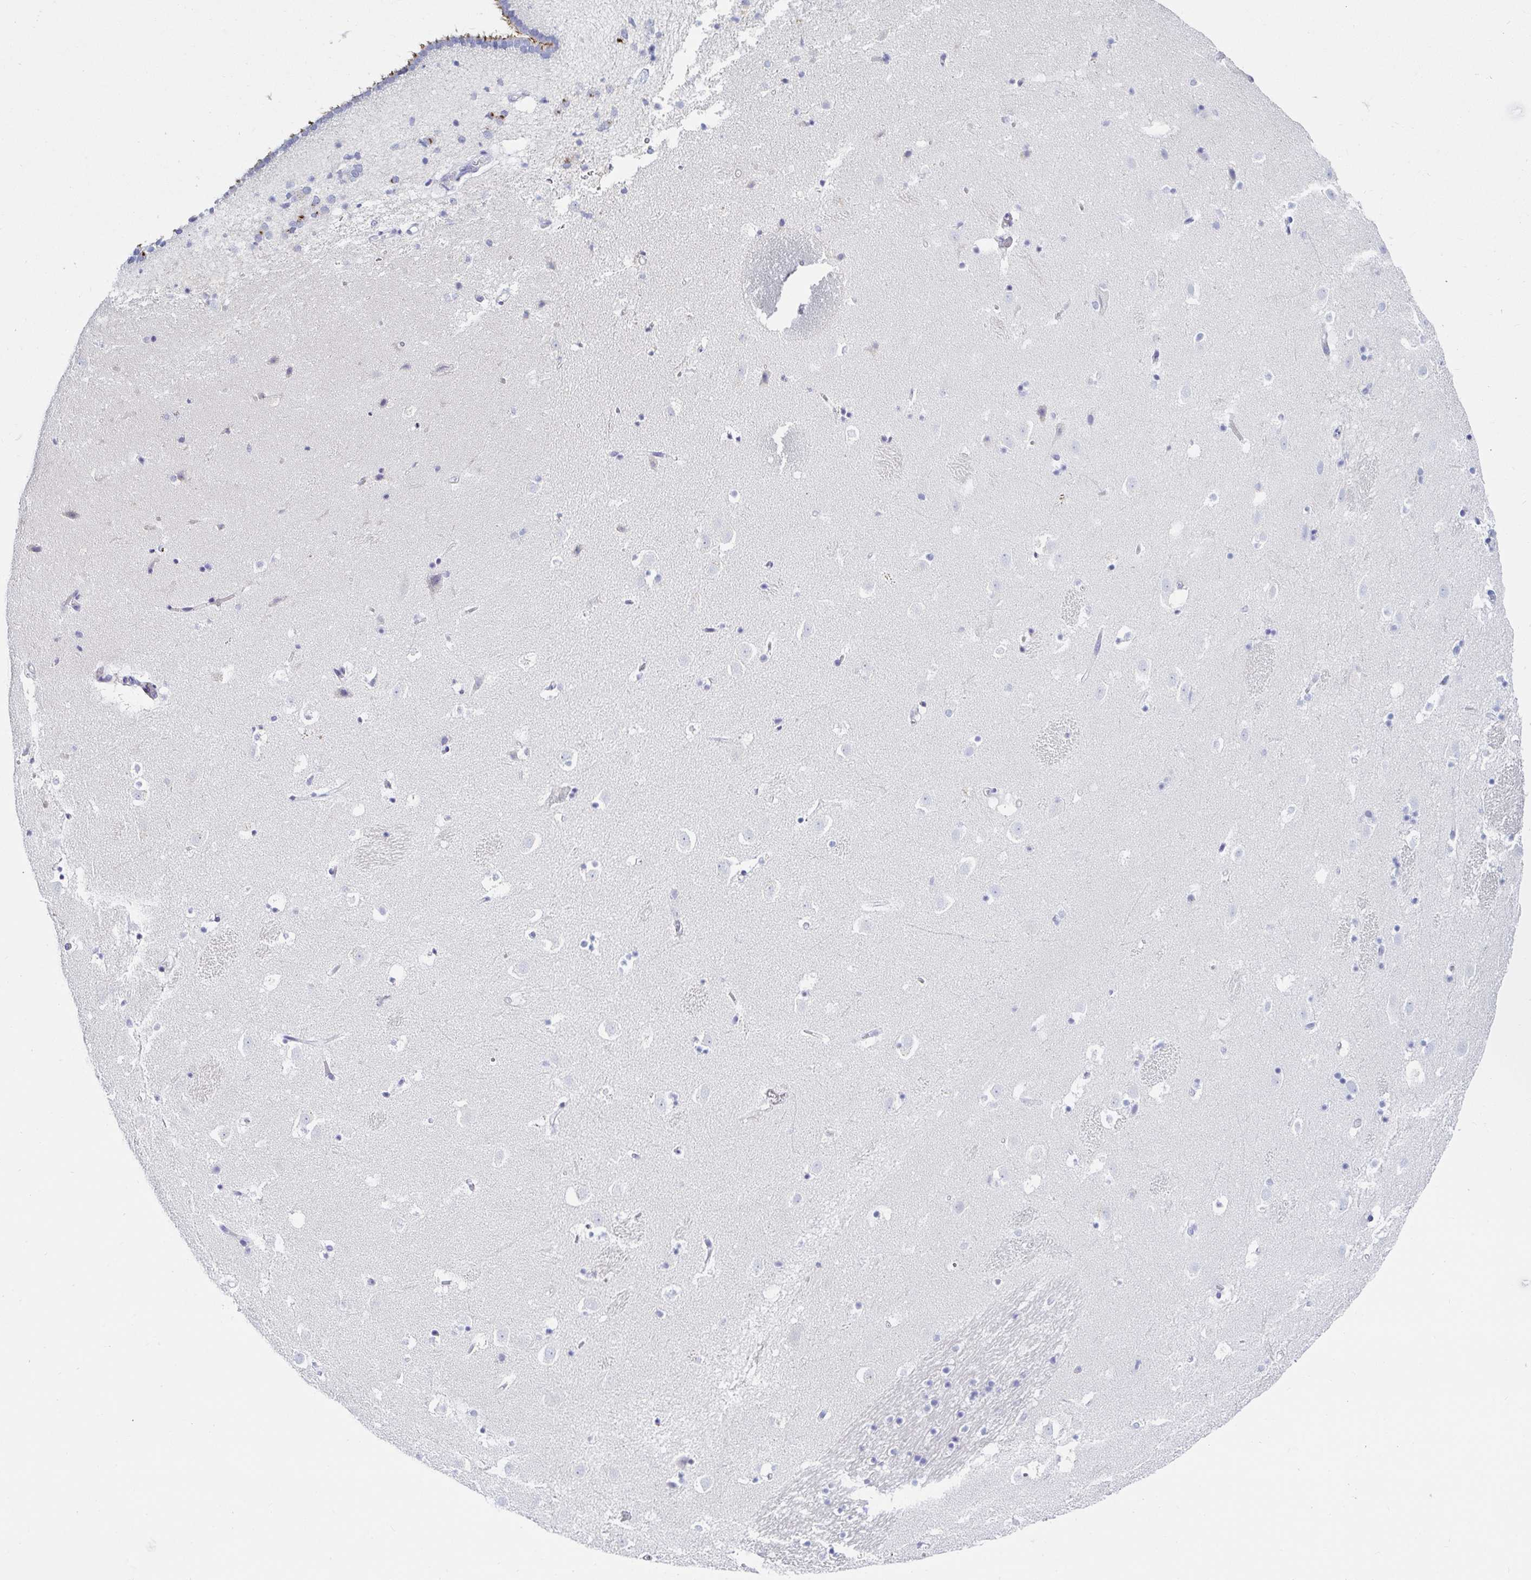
{"staining": {"intensity": "negative", "quantity": "none", "location": "none"}, "tissue": "caudate", "cell_type": "Glial cells", "image_type": "normal", "snomed": [{"axis": "morphology", "description": "Normal tissue, NOS"}, {"axis": "topography", "description": "Lateral ventricle wall"}], "caption": "Unremarkable caudate was stained to show a protein in brown. There is no significant positivity in glial cells. (DAB (3,3'-diaminobenzidine) immunohistochemistry visualized using brightfield microscopy, high magnification).", "gene": "C4orf17", "patient": {"sex": "male", "age": 37}}